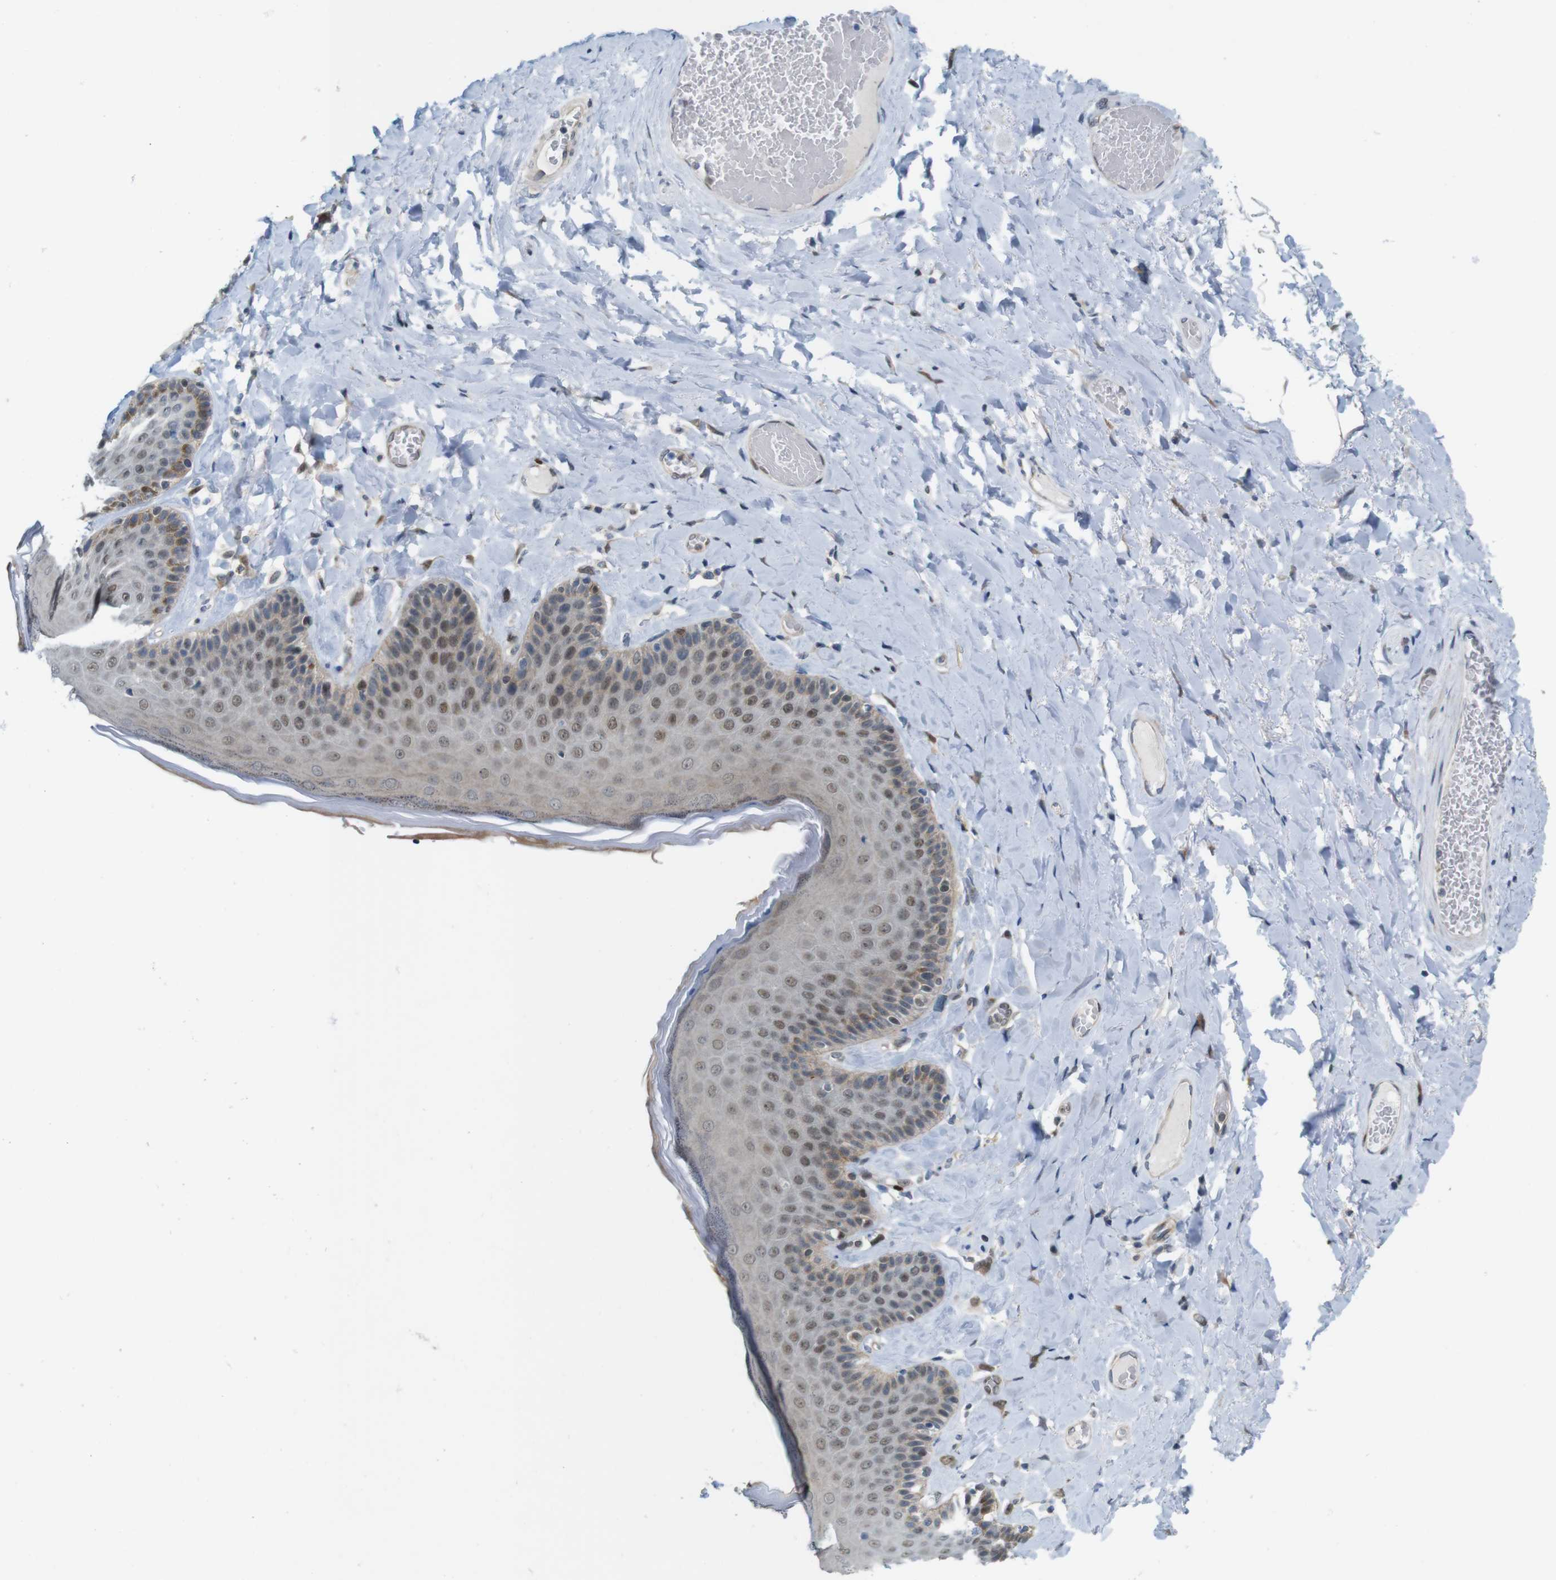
{"staining": {"intensity": "moderate", "quantity": "25%-75%", "location": "nuclear"}, "tissue": "skin", "cell_type": "Epidermal cells", "image_type": "normal", "snomed": [{"axis": "morphology", "description": "Normal tissue, NOS"}, {"axis": "topography", "description": "Anal"}], "caption": "Immunohistochemical staining of normal skin shows 25%-75% levels of moderate nuclear protein expression in approximately 25%-75% of epidermal cells.", "gene": "SKI", "patient": {"sex": "male", "age": 69}}